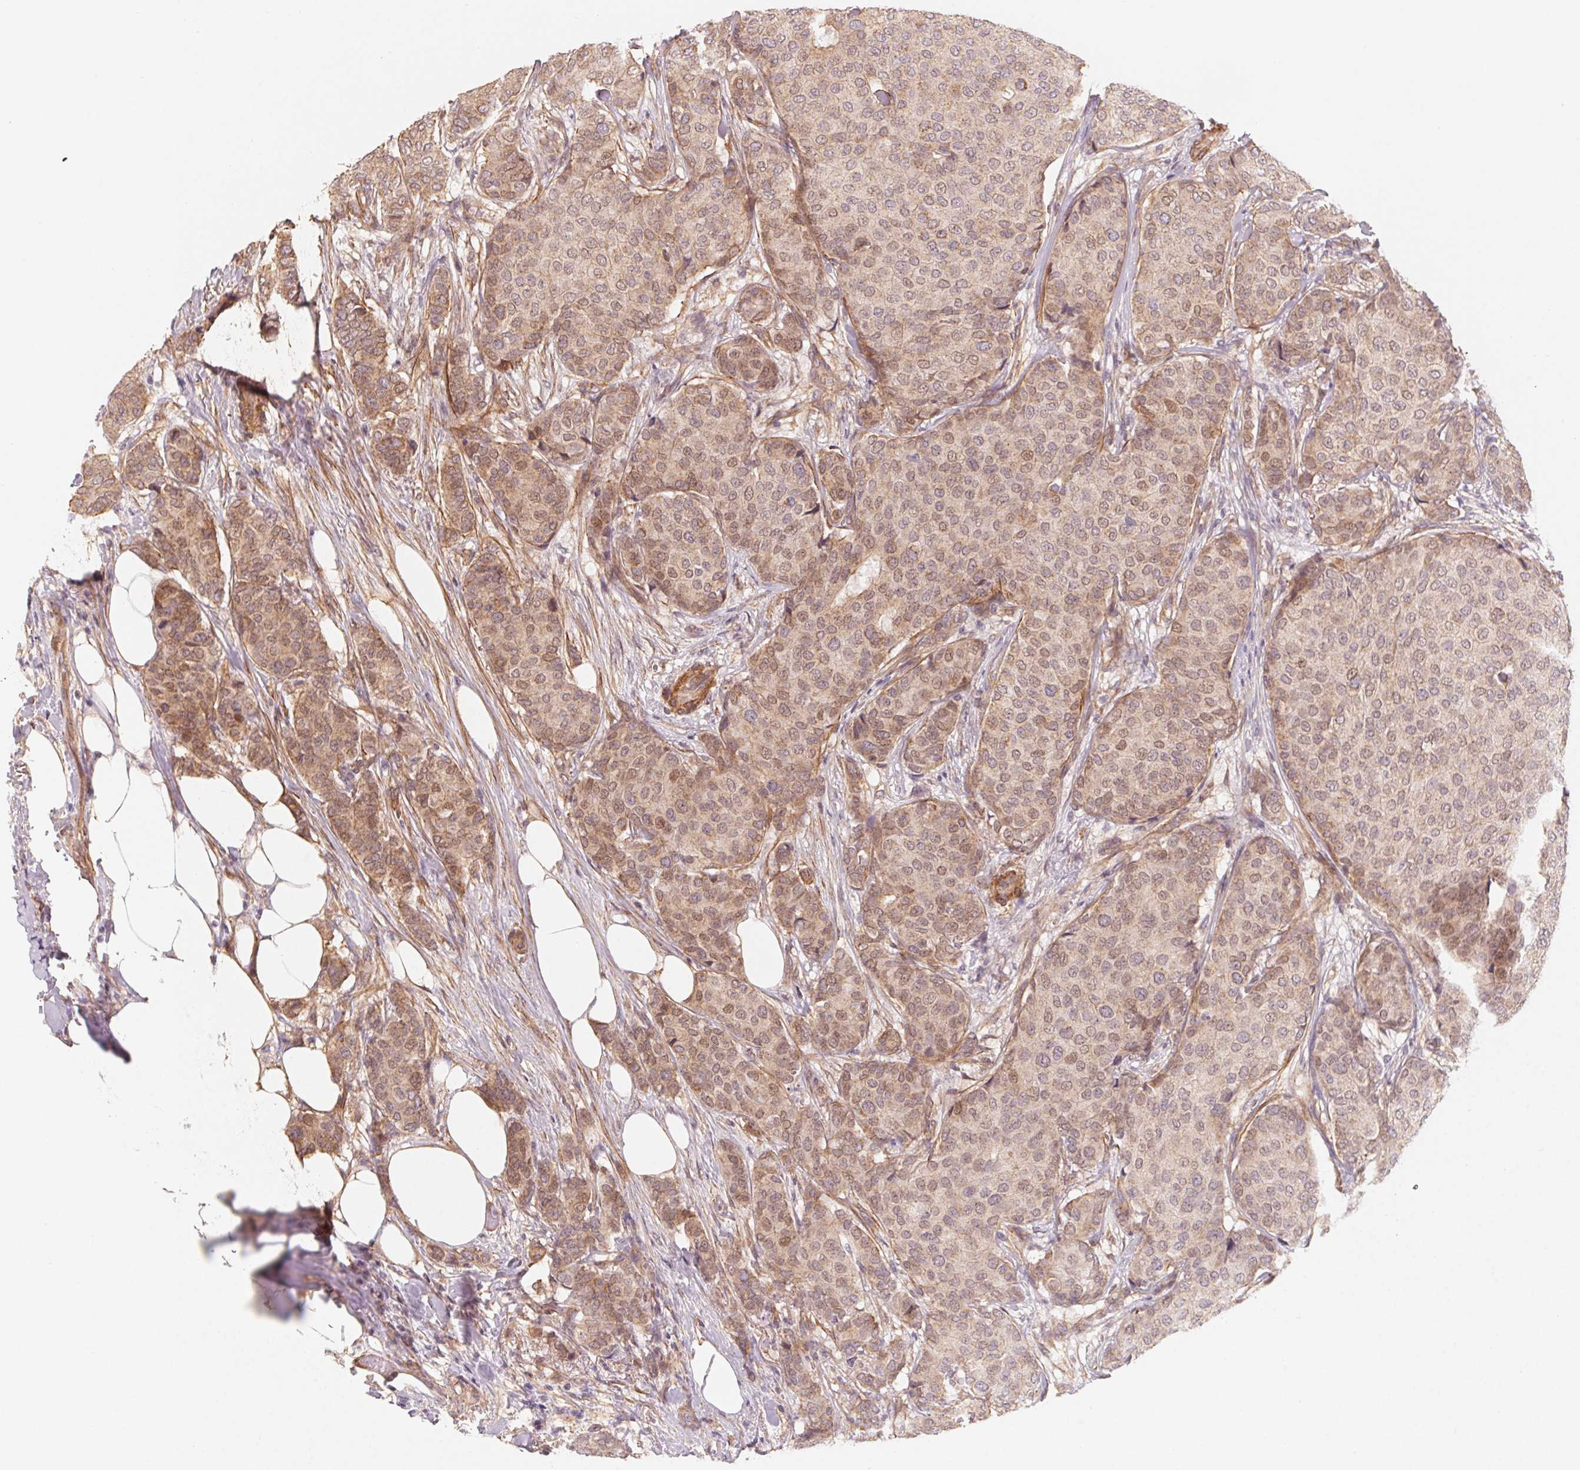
{"staining": {"intensity": "moderate", "quantity": "25%-75%", "location": "cytoplasmic/membranous"}, "tissue": "breast cancer", "cell_type": "Tumor cells", "image_type": "cancer", "snomed": [{"axis": "morphology", "description": "Duct carcinoma"}, {"axis": "topography", "description": "Breast"}], "caption": "A brown stain highlights moderate cytoplasmic/membranous positivity of a protein in human breast cancer tumor cells.", "gene": "CCDC112", "patient": {"sex": "female", "age": 75}}